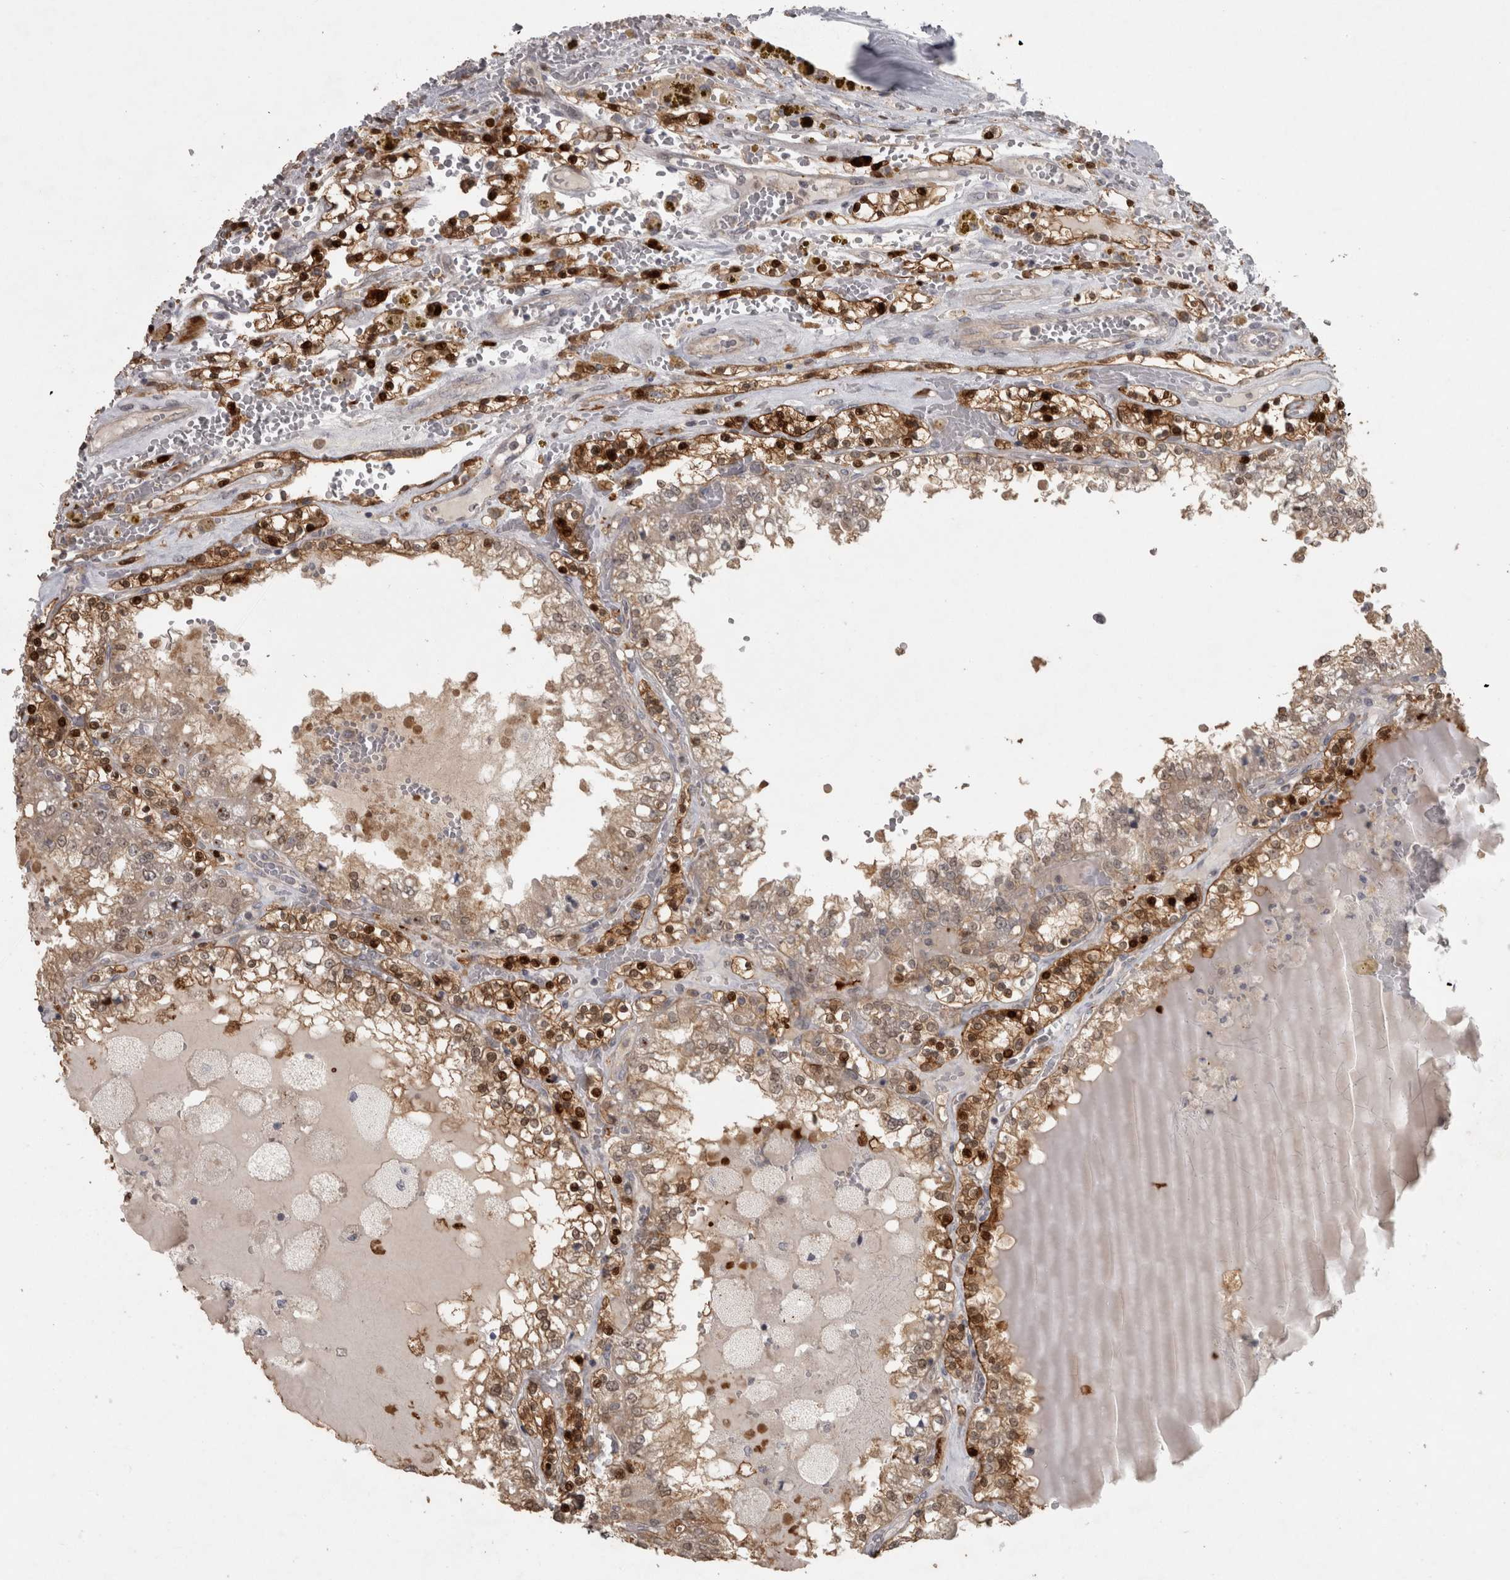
{"staining": {"intensity": "strong", "quantity": "25%-75%", "location": "cytoplasmic/membranous,nuclear"}, "tissue": "renal cancer", "cell_type": "Tumor cells", "image_type": "cancer", "snomed": [{"axis": "morphology", "description": "Adenocarcinoma, NOS"}, {"axis": "topography", "description": "Kidney"}], "caption": "Adenocarcinoma (renal) tissue displays strong cytoplasmic/membranous and nuclear expression in about 25%-75% of tumor cells", "gene": "SLCO5A1", "patient": {"sex": "female", "age": 56}}